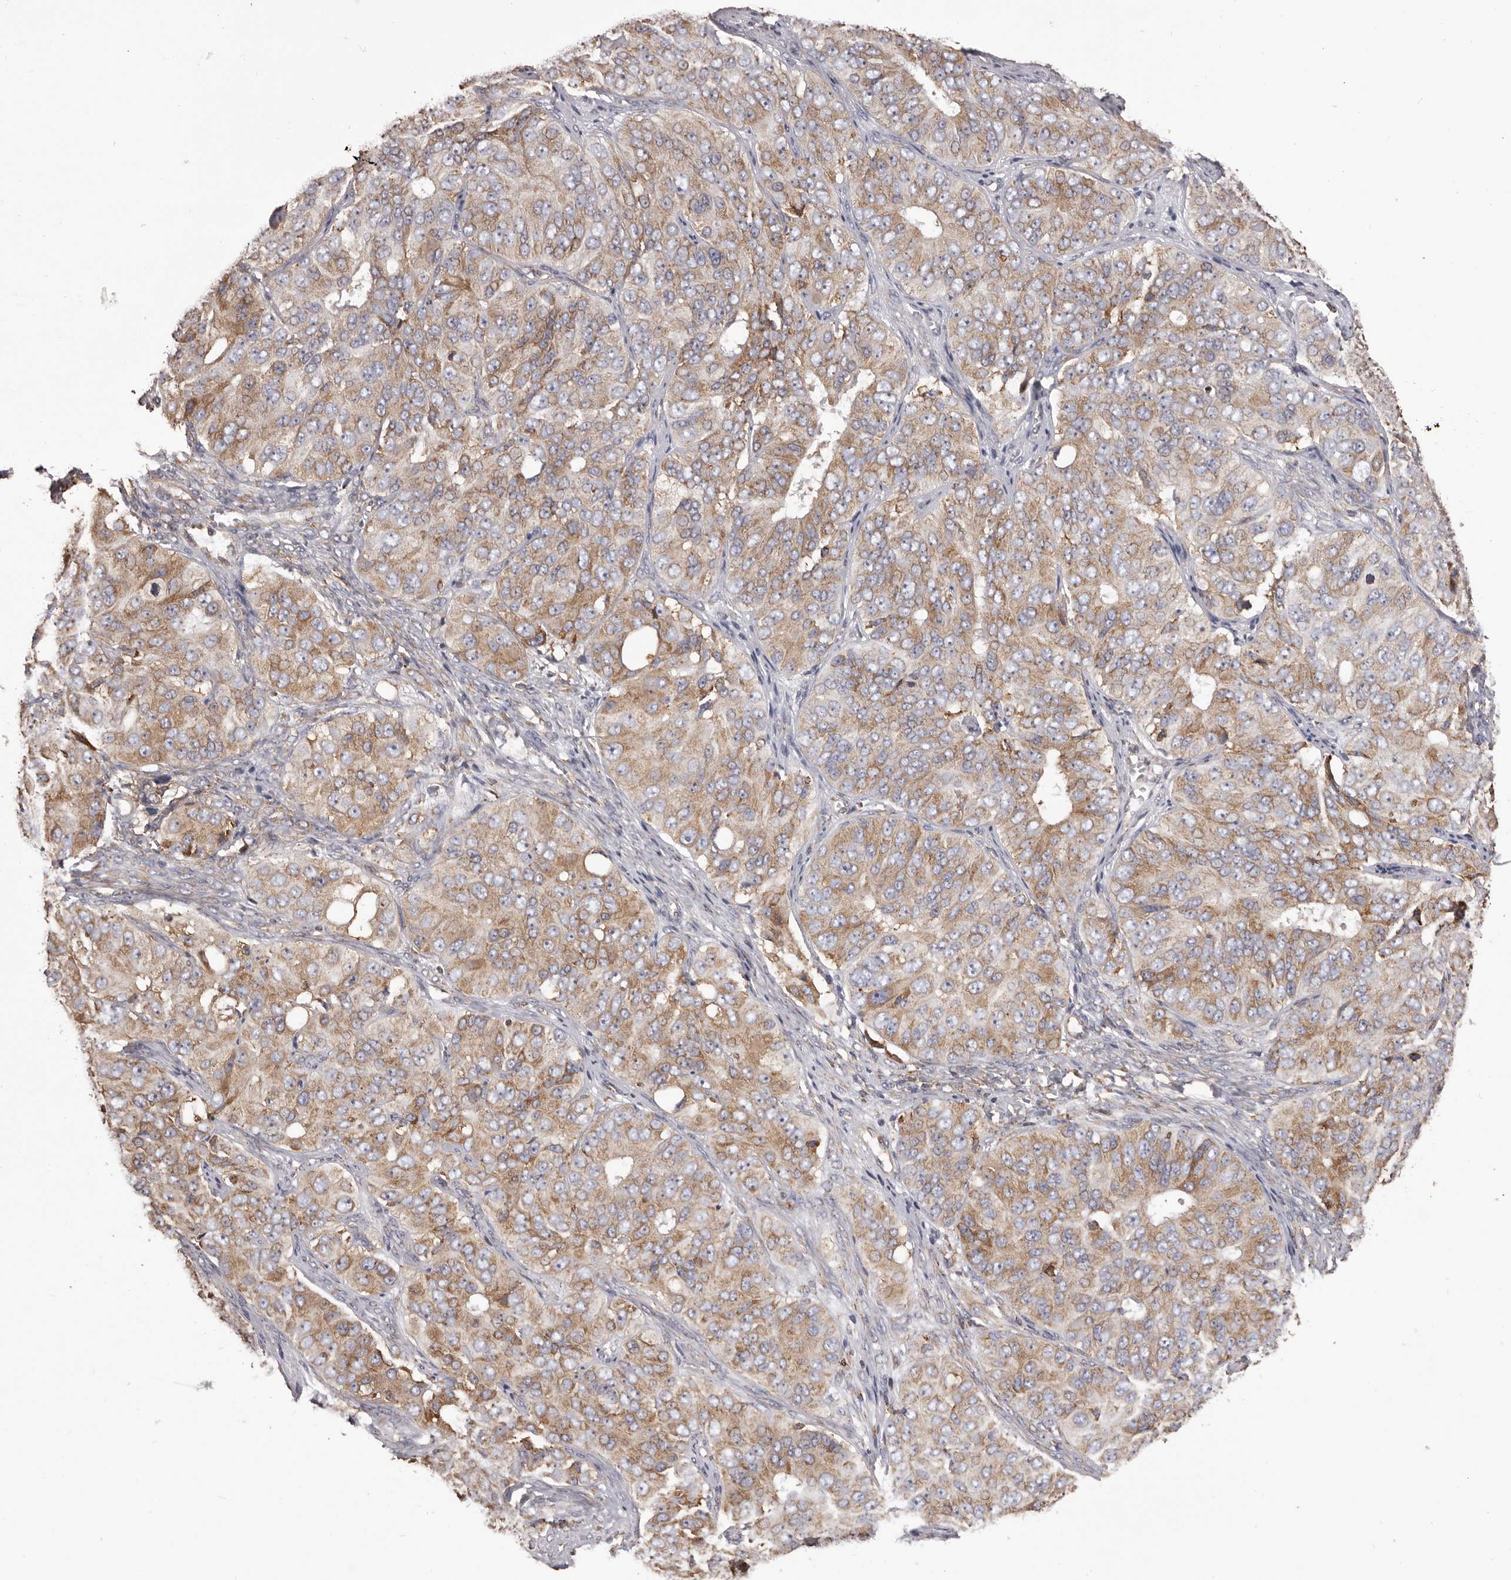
{"staining": {"intensity": "moderate", "quantity": ">75%", "location": "cytoplasmic/membranous"}, "tissue": "ovarian cancer", "cell_type": "Tumor cells", "image_type": "cancer", "snomed": [{"axis": "morphology", "description": "Carcinoma, endometroid"}, {"axis": "topography", "description": "Ovary"}], "caption": "Protein expression analysis of ovarian cancer exhibits moderate cytoplasmic/membranous staining in about >75% of tumor cells.", "gene": "QRSL1", "patient": {"sex": "female", "age": 51}}